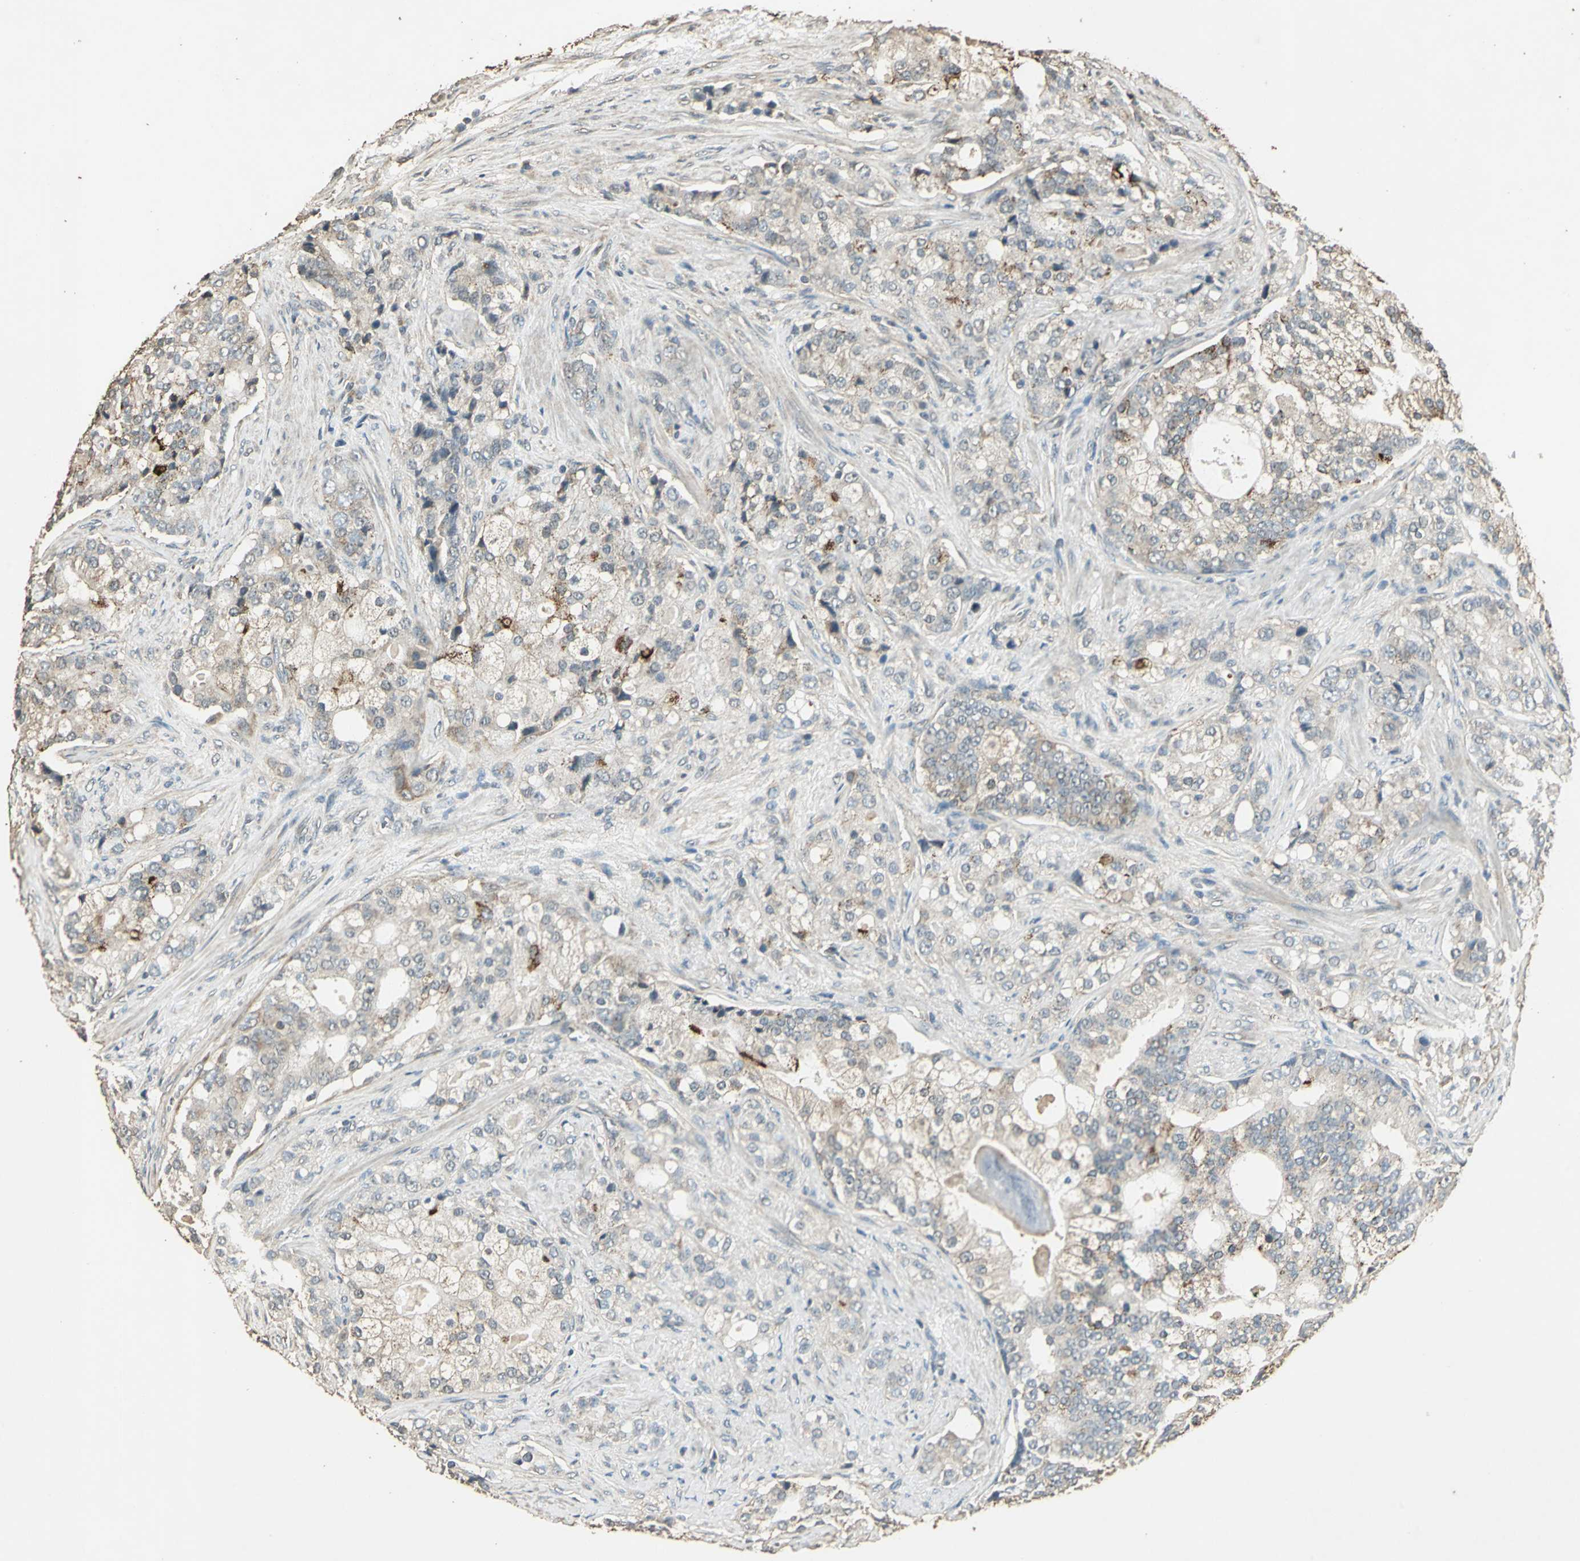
{"staining": {"intensity": "weak", "quantity": ">75%", "location": "cytoplasmic/membranous"}, "tissue": "prostate cancer", "cell_type": "Tumor cells", "image_type": "cancer", "snomed": [{"axis": "morphology", "description": "Adenocarcinoma, Low grade"}, {"axis": "topography", "description": "Prostate"}], "caption": "Prostate cancer (adenocarcinoma (low-grade)) stained with a protein marker reveals weak staining in tumor cells.", "gene": "TMPRSS4", "patient": {"sex": "male", "age": 58}}